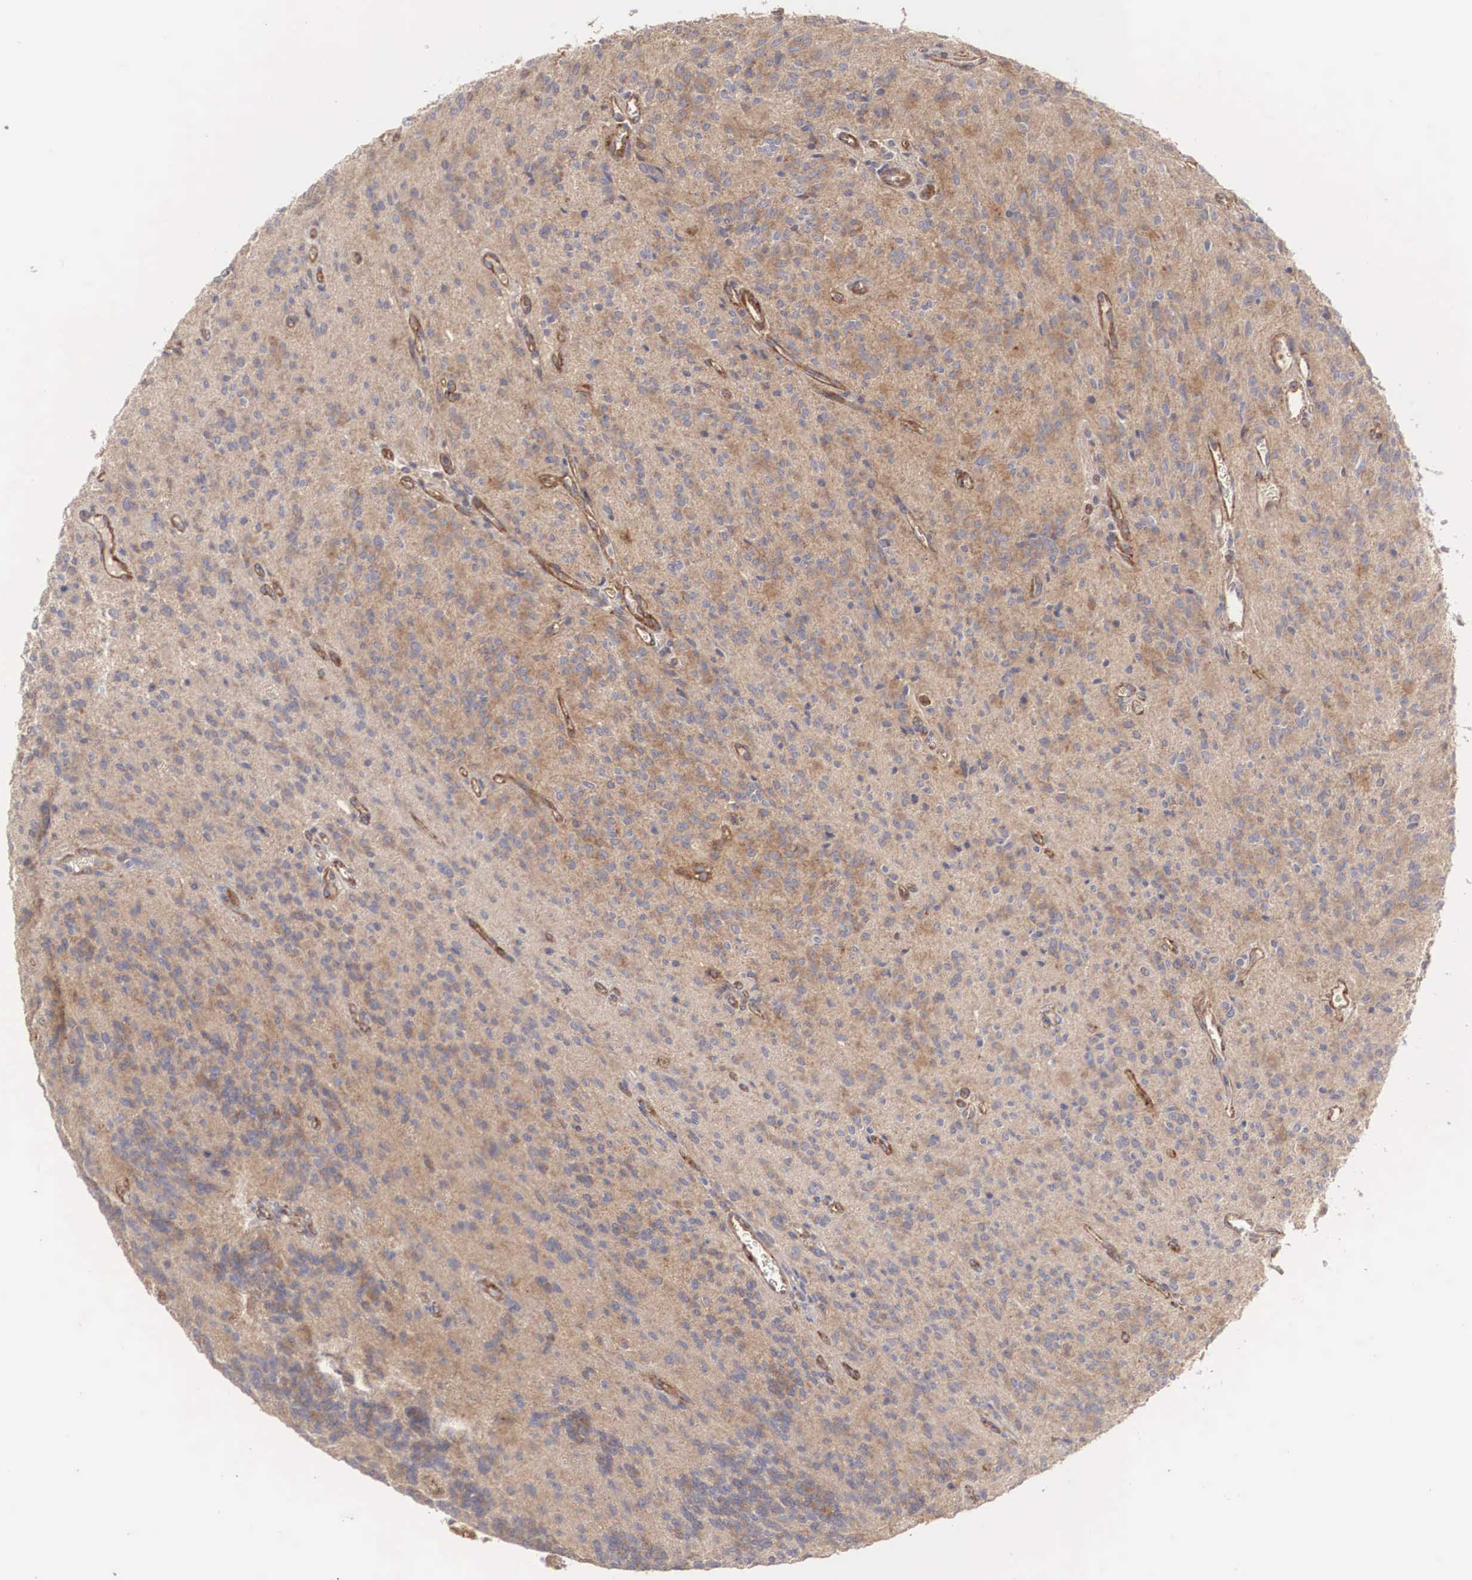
{"staining": {"intensity": "moderate", "quantity": ">75%", "location": "cytoplasmic/membranous"}, "tissue": "glioma", "cell_type": "Tumor cells", "image_type": "cancer", "snomed": [{"axis": "morphology", "description": "Glioma, malignant, Low grade"}, {"axis": "topography", "description": "Brain"}], "caption": "This histopathology image exhibits malignant low-grade glioma stained with immunohistochemistry to label a protein in brown. The cytoplasmic/membranous of tumor cells show moderate positivity for the protein. Nuclei are counter-stained blue.", "gene": "ARMCX4", "patient": {"sex": "female", "age": 15}}